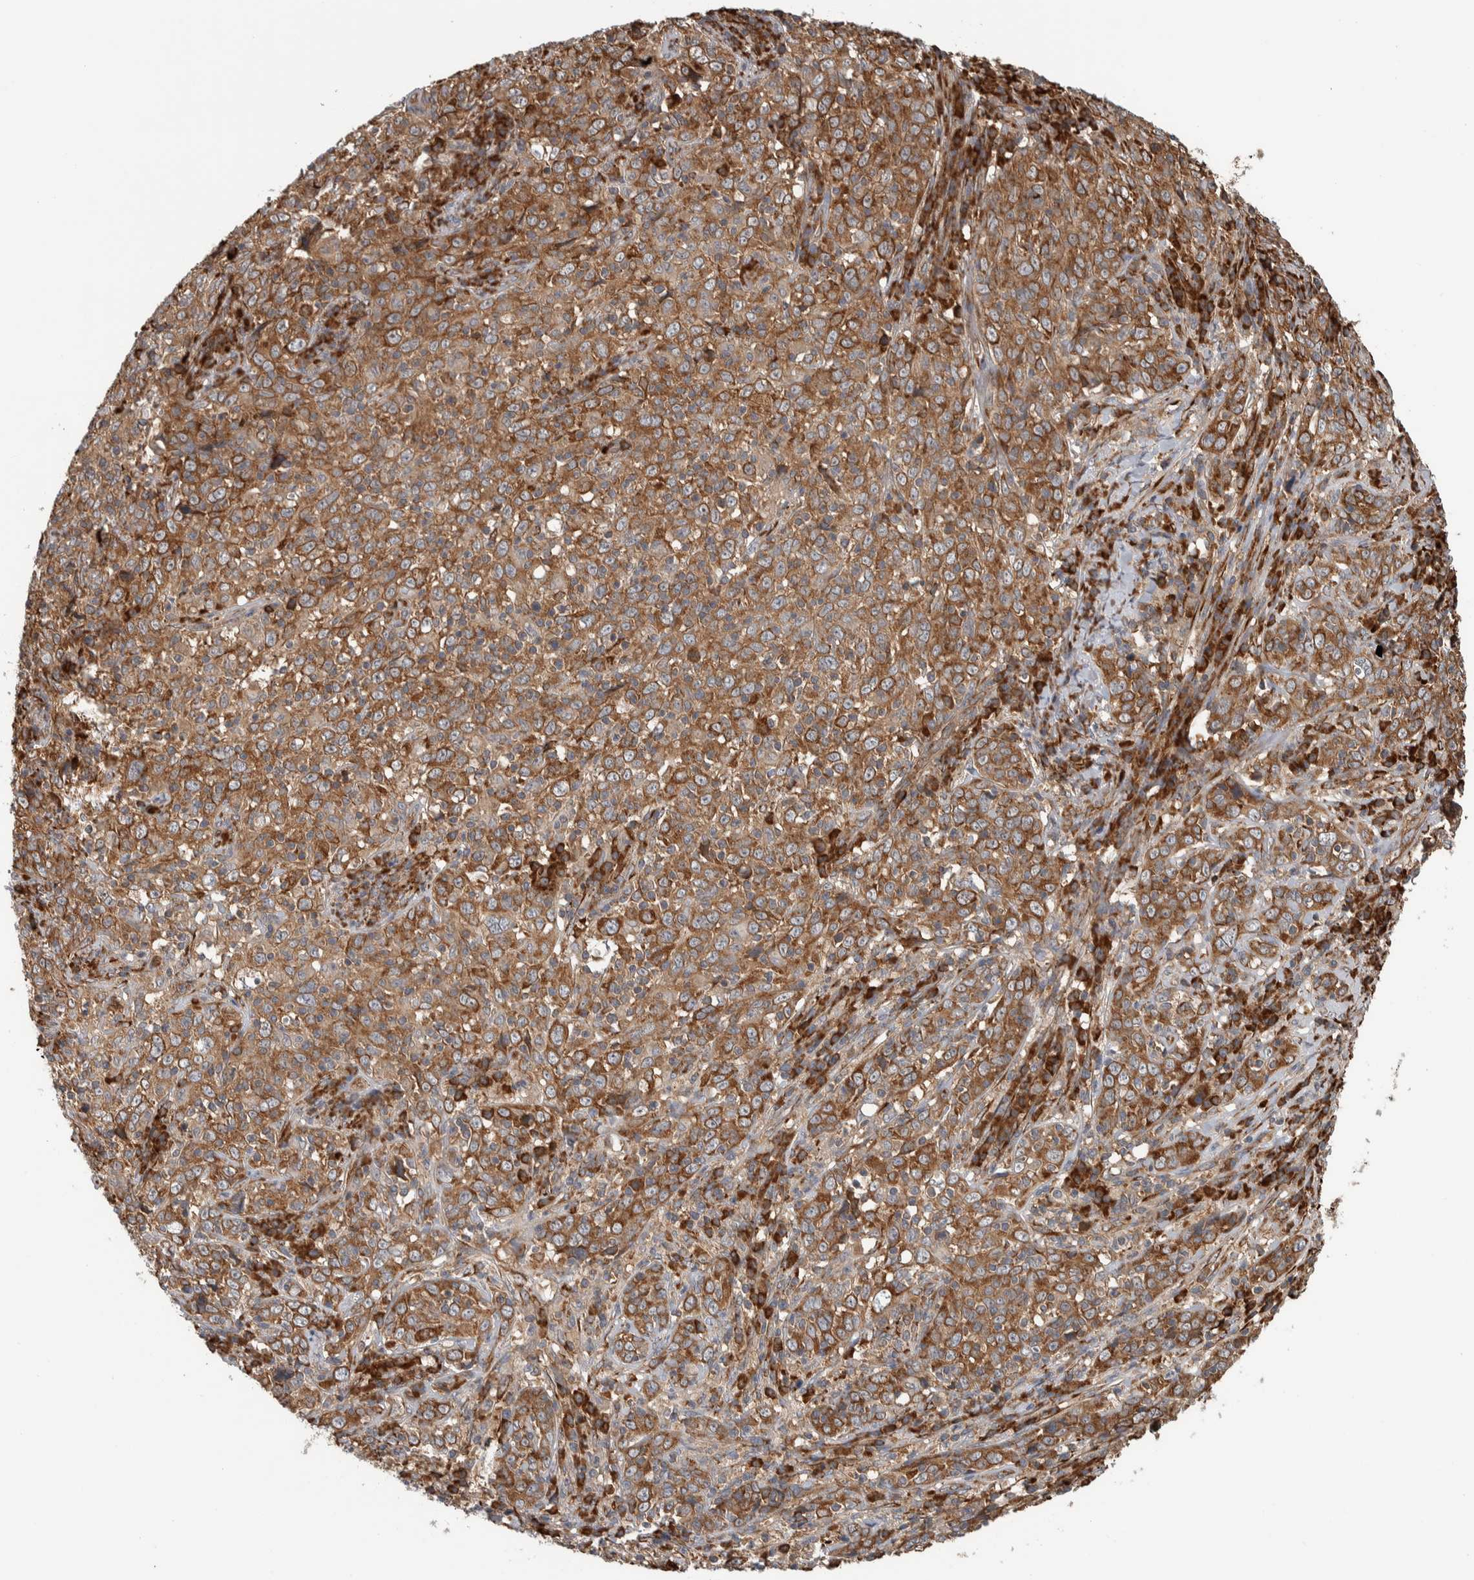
{"staining": {"intensity": "moderate", "quantity": ">75%", "location": "cytoplasmic/membranous"}, "tissue": "cervical cancer", "cell_type": "Tumor cells", "image_type": "cancer", "snomed": [{"axis": "morphology", "description": "Squamous cell carcinoma, NOS"}, {"axis": "topography", "description": "Cervix"}], "caption": "Human cervical squamous cell carcinoma stained with a brown dye displays moderate cytoplasmic/membranous positive positivity in about >75% of tumor cells.", "gene": "EIF3H", "patient": {"sex": "female", "age": 46}}